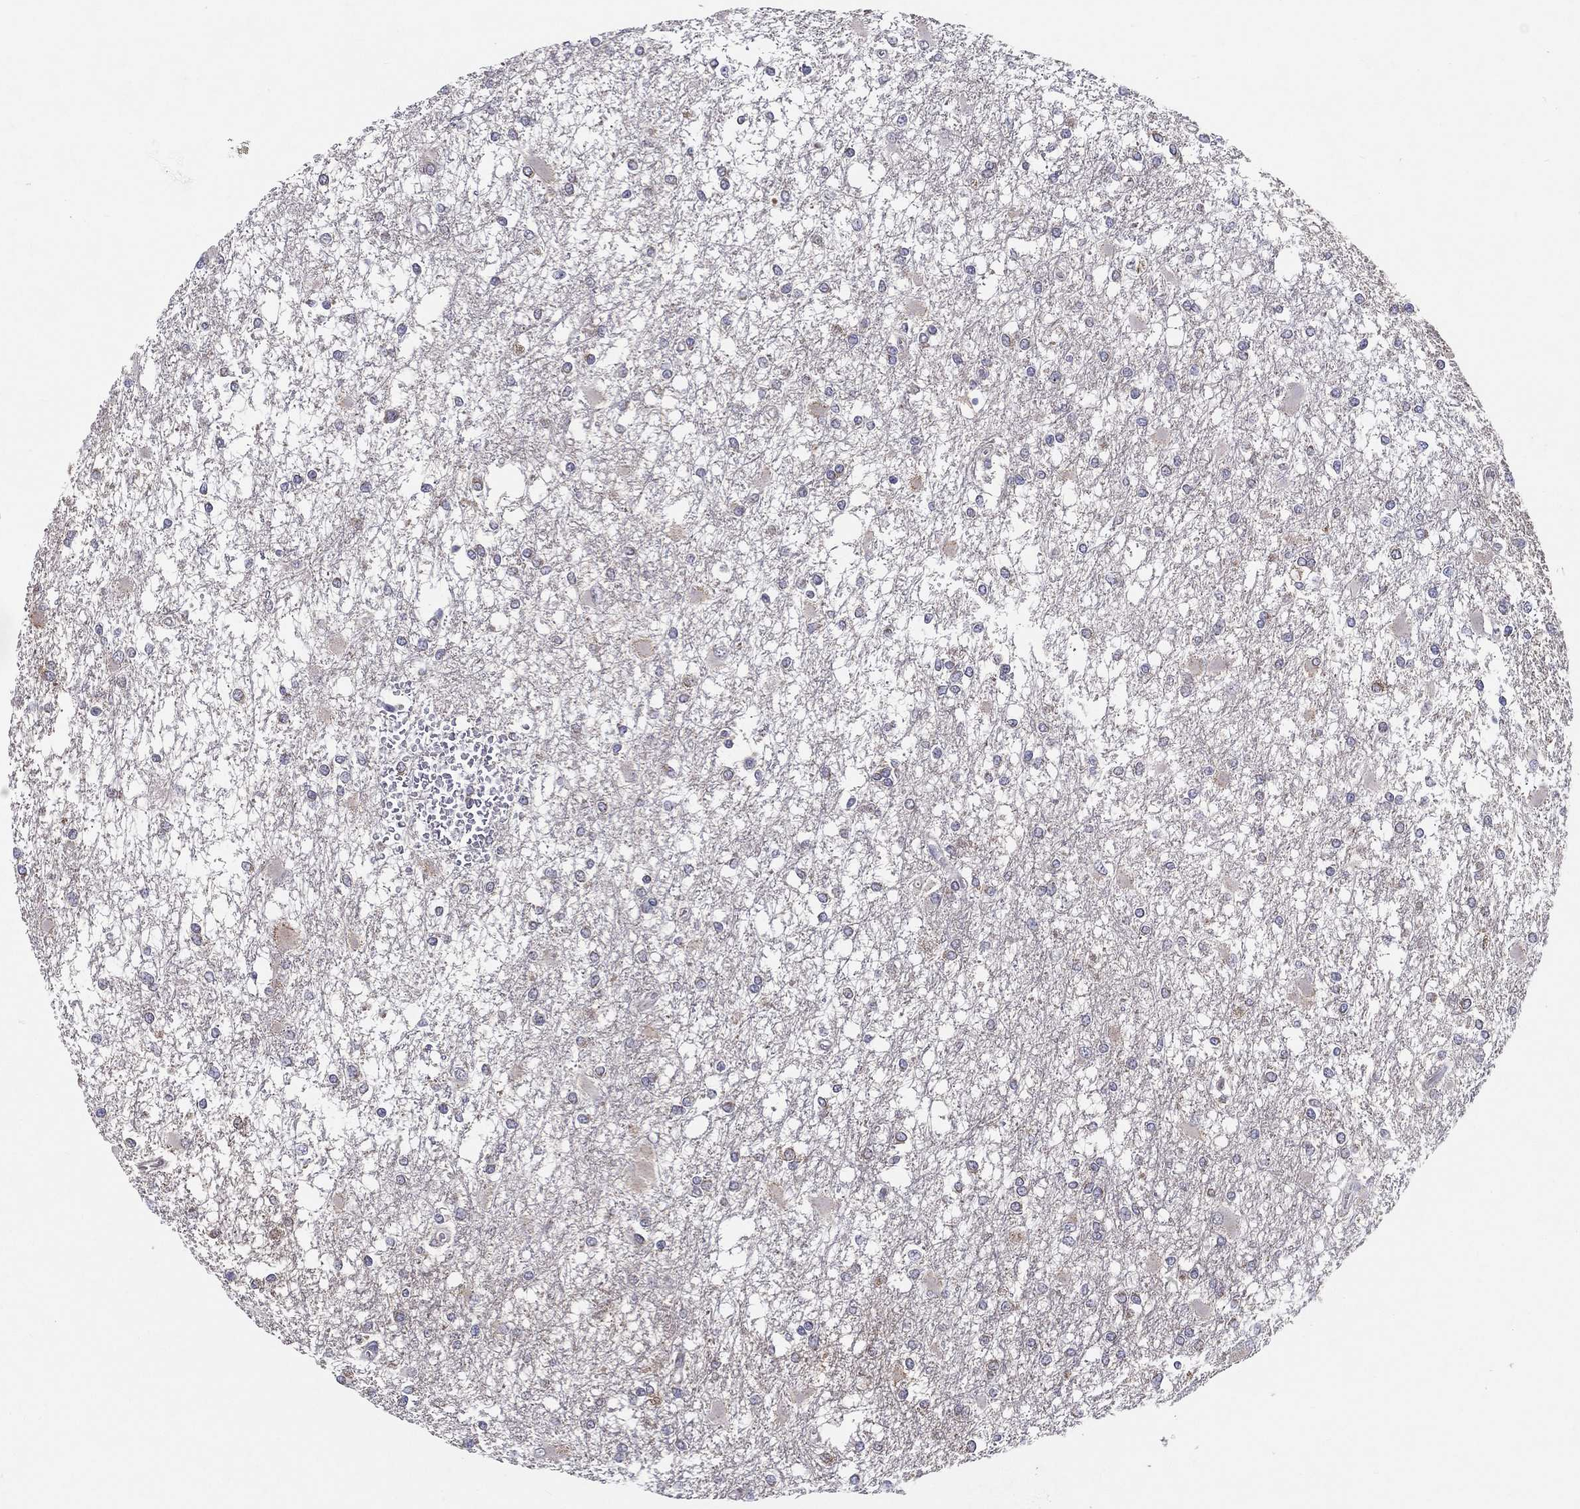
{"staining": {"intensity": "negative", "quantity": "none", "location": "none"}, "tissue": "glioma", "cell_type": "Tumor cells", "image_type": "cancer", "snomed": [{"axis": "morphology", "description": "Glioma, malignant, High grade"}, {"axis": "topography", "description": "Cerebral cortex"}], "caption": "A high-resolution histopathology image shows immunohistochemistry (IHC) staining of malignant high-grade glioma, which demonstrates no significant positivity in tumor cells.", "gene": "PCSK1", "patient": {"sex": "male", "age": 79}}